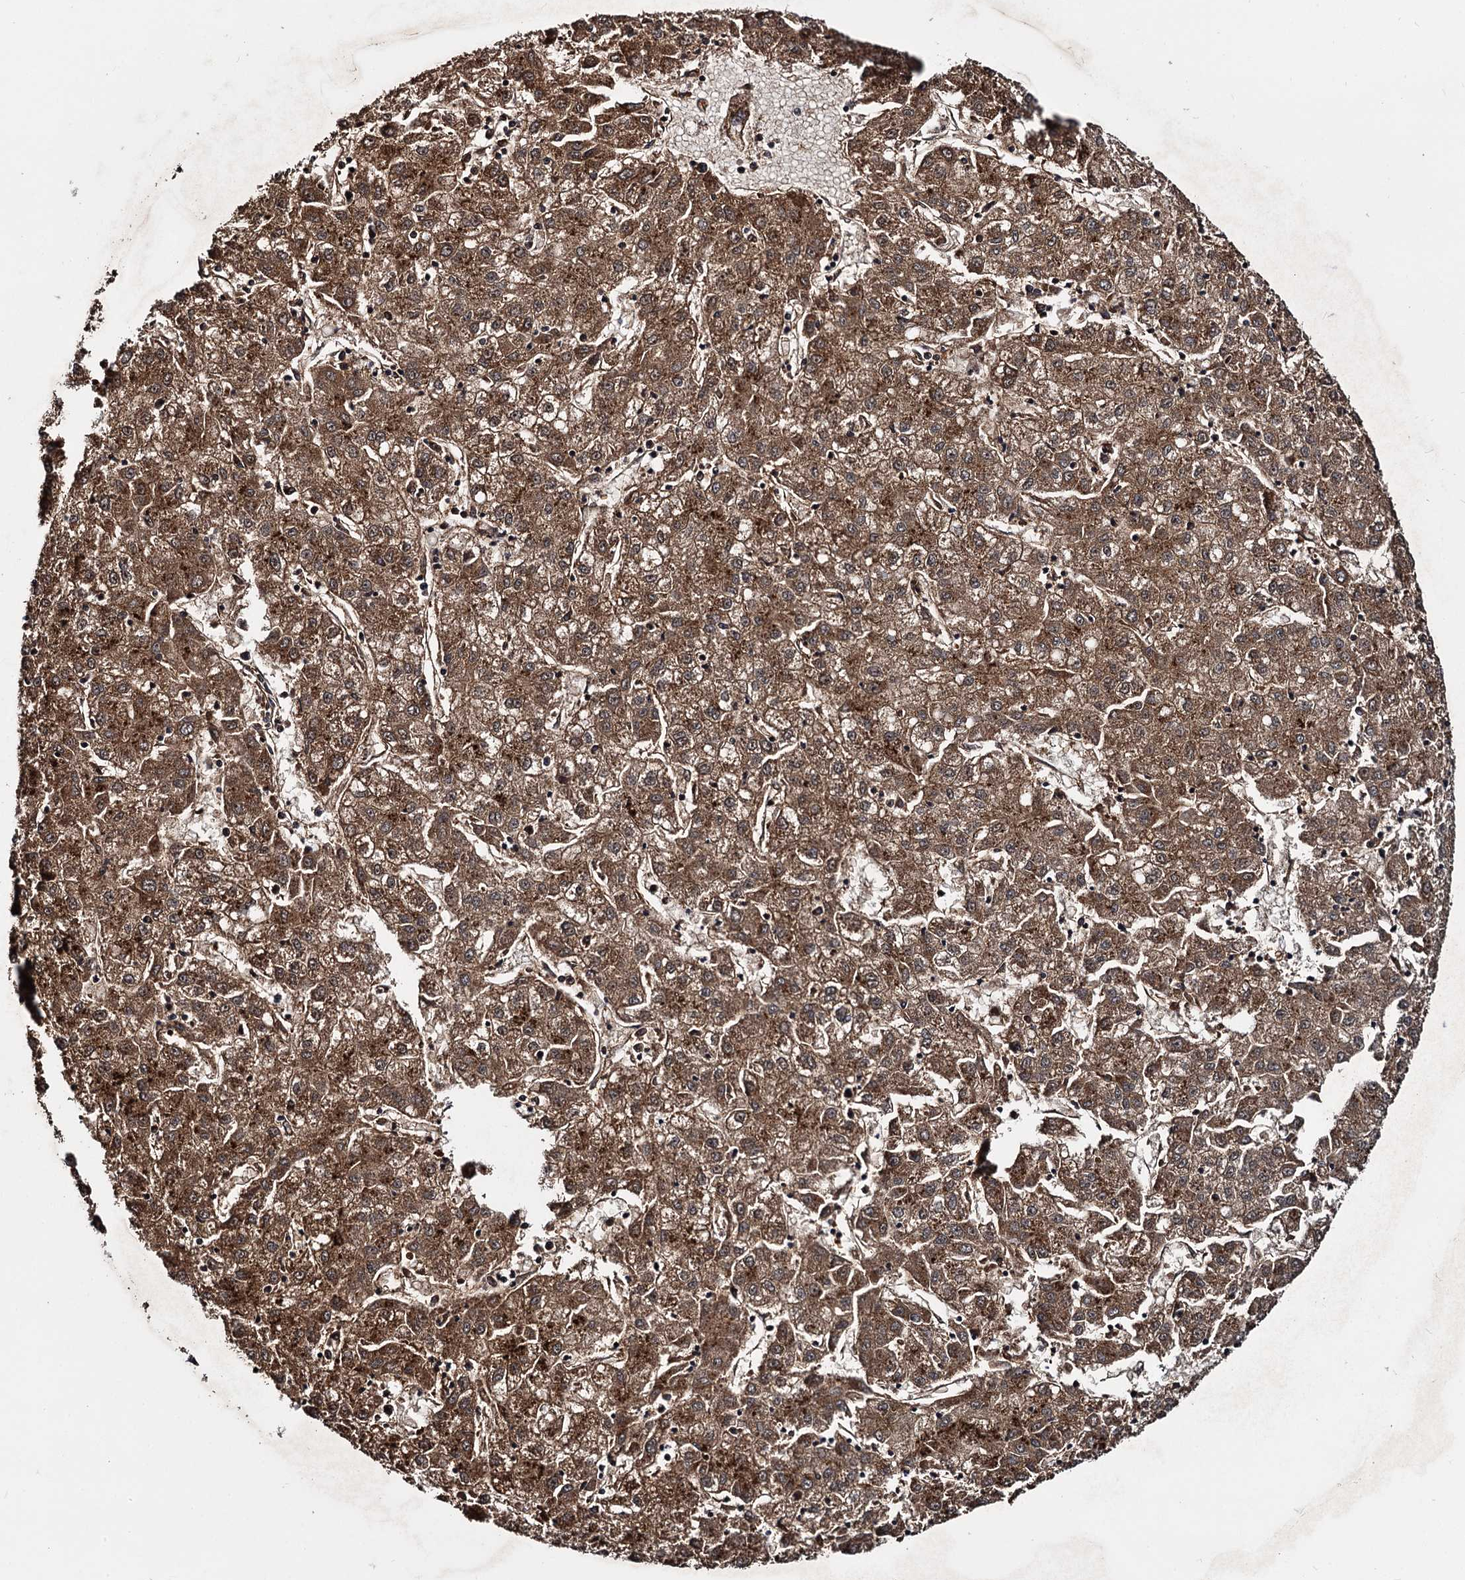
{"staining": {"intensity": "moderate", "quantity": ">75%", "location": "cytoplasmic/membranous"}, "tissue": "liver cancer", "cell_type": "Tumor cells", "image_type": "cancer", "snomed": [{"axis": "morphology", "description": "Carcinoma, Hepatocellular, NOS"}, {"axis": "topography", "description": "Liver"}], "caption": "Moderate cytoplasmic/membranous positivity is seen in approximately >75% of tumor cells in hepatocellular carcinoma (liver).", "gene": "CEP192", "patient": {"sex": "male", "age": 72}}